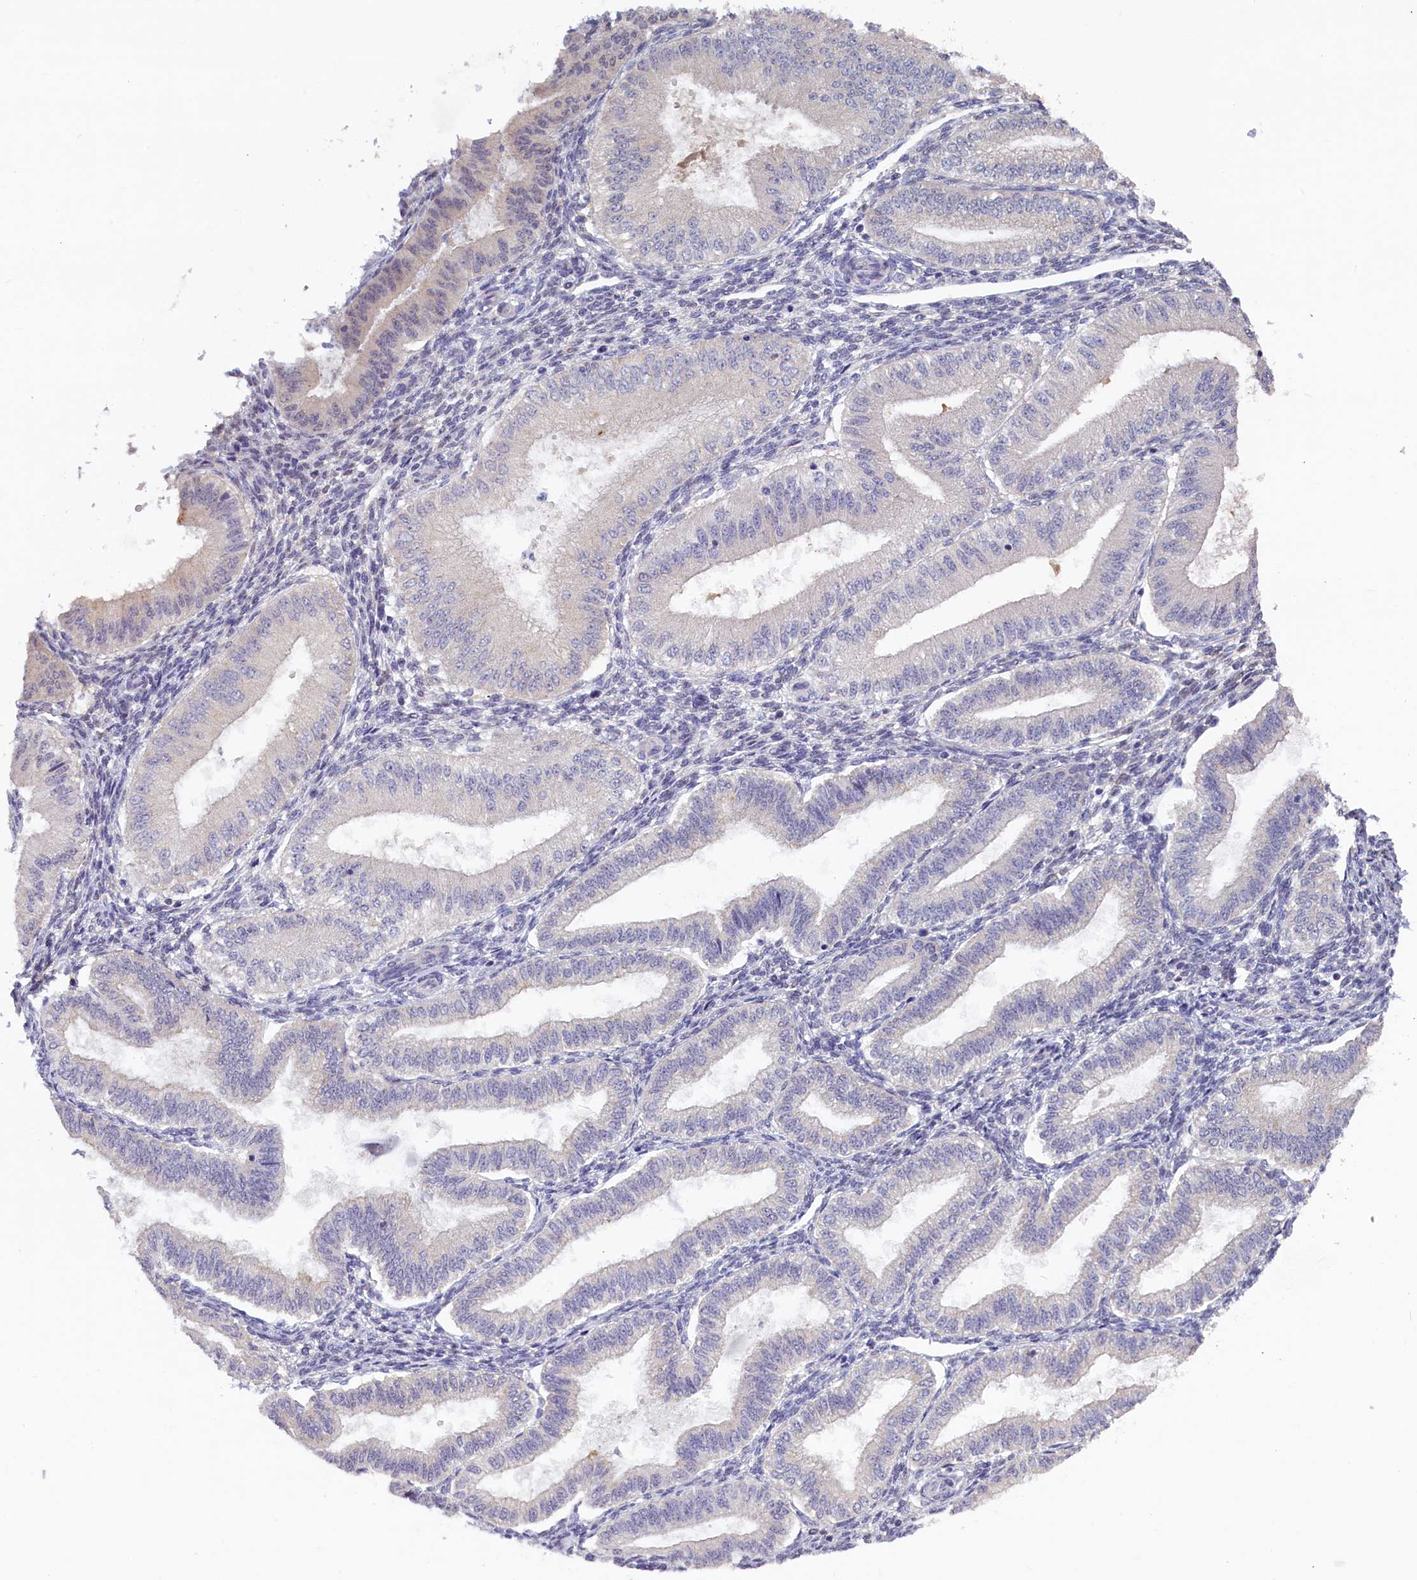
{"staining": {"intensity": "negative", "quantity": "none", "location": "none"}, "tissue": "endometrium", "cell_type": "Cells in endometrial stroma", "image_type": "normal", "snomed": [{"axis": "morphology", "description": "Normal tissue, NOS"}, {"axis": "topography", "description": "Endometrium"}], "caption": "Immunohistochemistry (IHC) of benign human endometrium demonstrates no staining in cells in endometrial stroma. (Stains: DAB immunohistochemistry (IHC) with hematoxylin counter stain, Microscopy: brightfield microscopy at high magnification).", "gene": "UCHL3", "patient": {"sex": "female", "age": 39}}